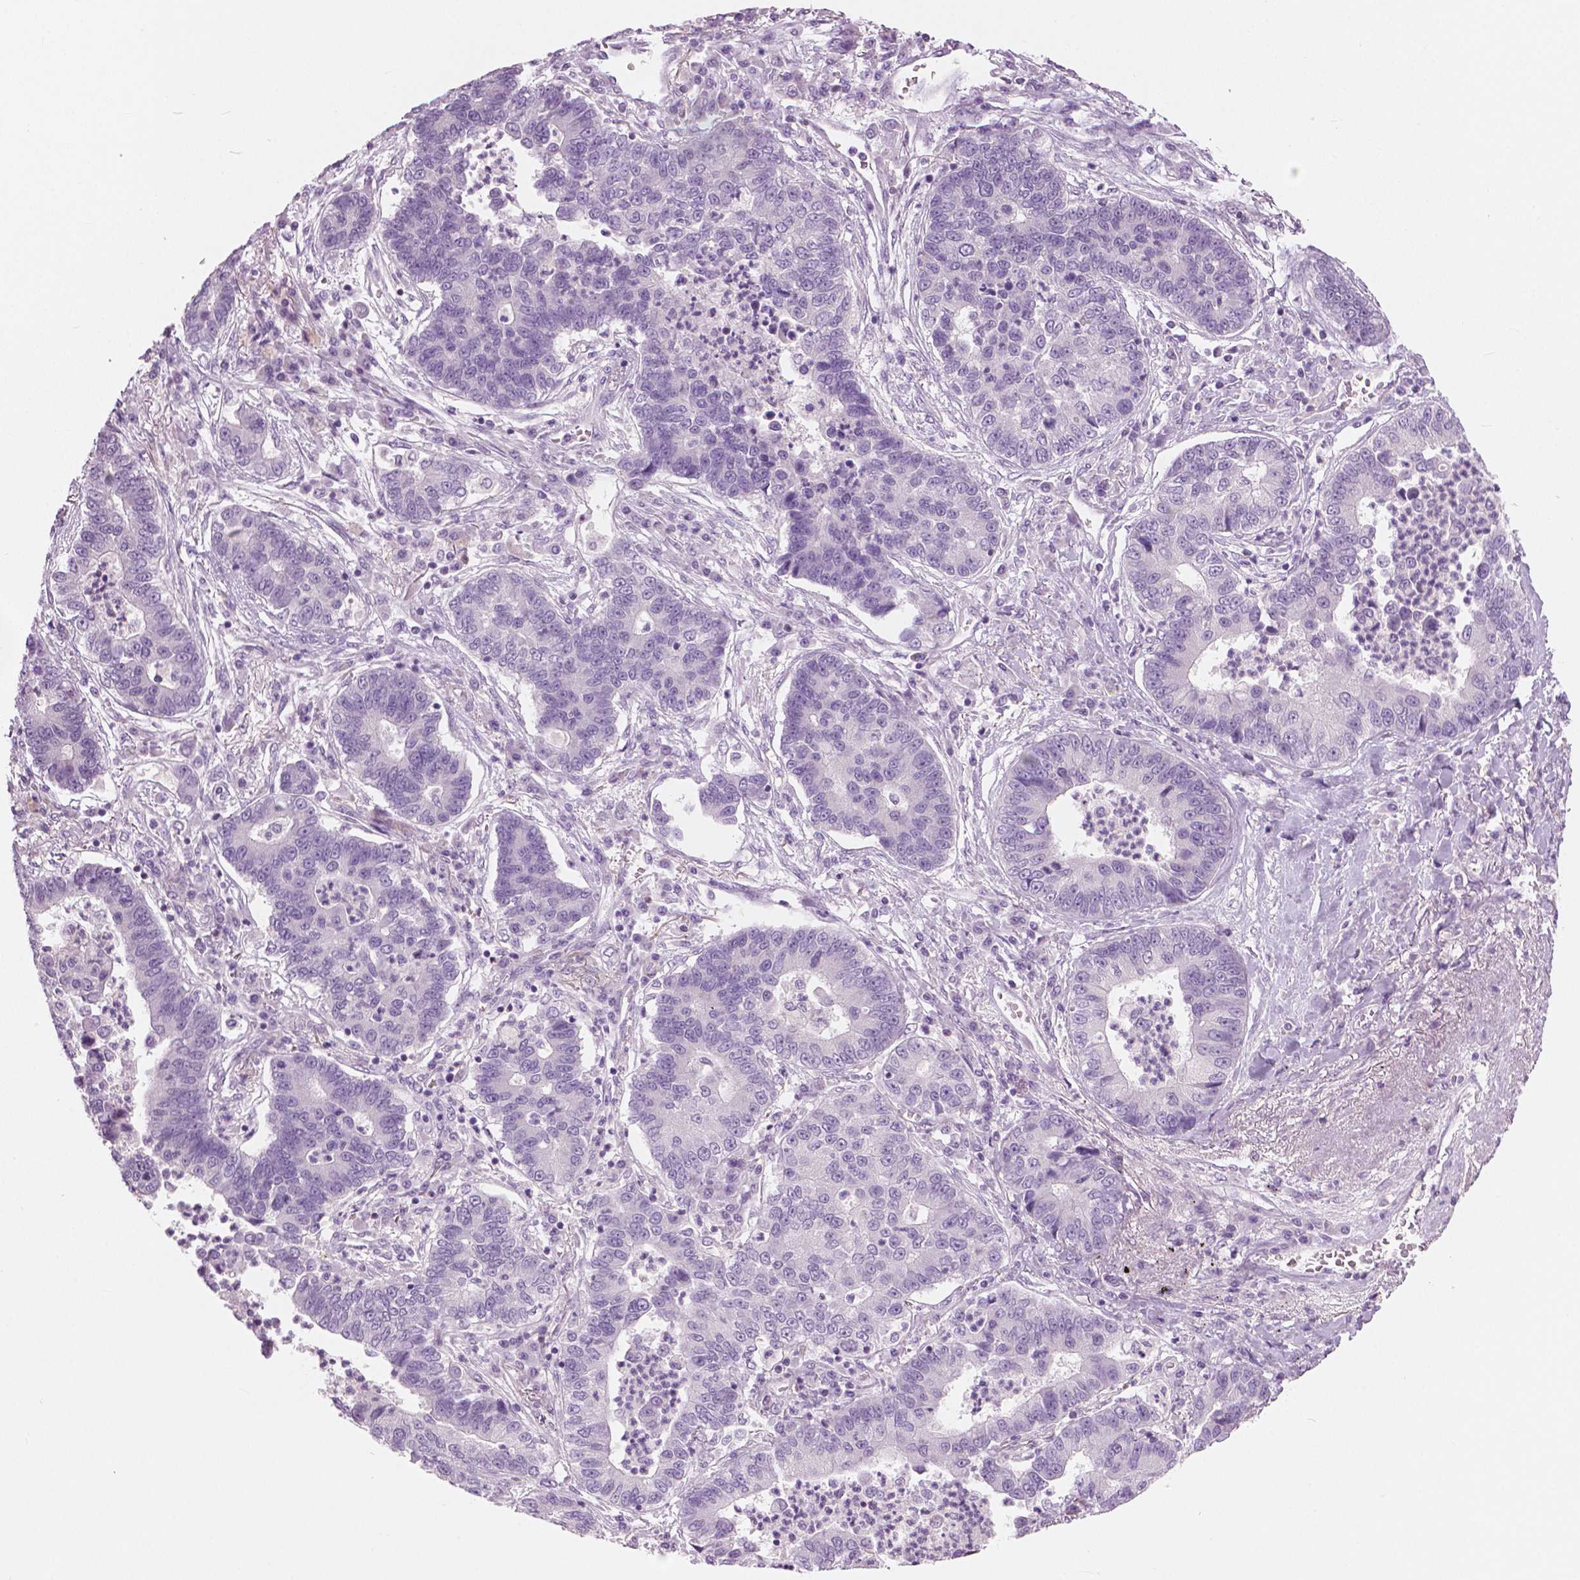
{"staining": {"intensity": "negative", "quantity": "none", "location": "none"}, "tissue": "lung cancer", "cell_type": "Tumor cells", "image_type": "cancer", "snomed": [{"axis": "morphology", "description": "Adenocarcinoma, NOS"}, {"axis": "topography", "description": "Lung"}], "caption": "Immunohistochemistry (IHC) of human lung adenocarcinoma reveals no expression in tumor cells. (DAB (3,3'-diaminobenzidine) IHC with hematoxylin counter stain).", "gene": "GALM", "patient": {"sex": "female", "age": 57}}